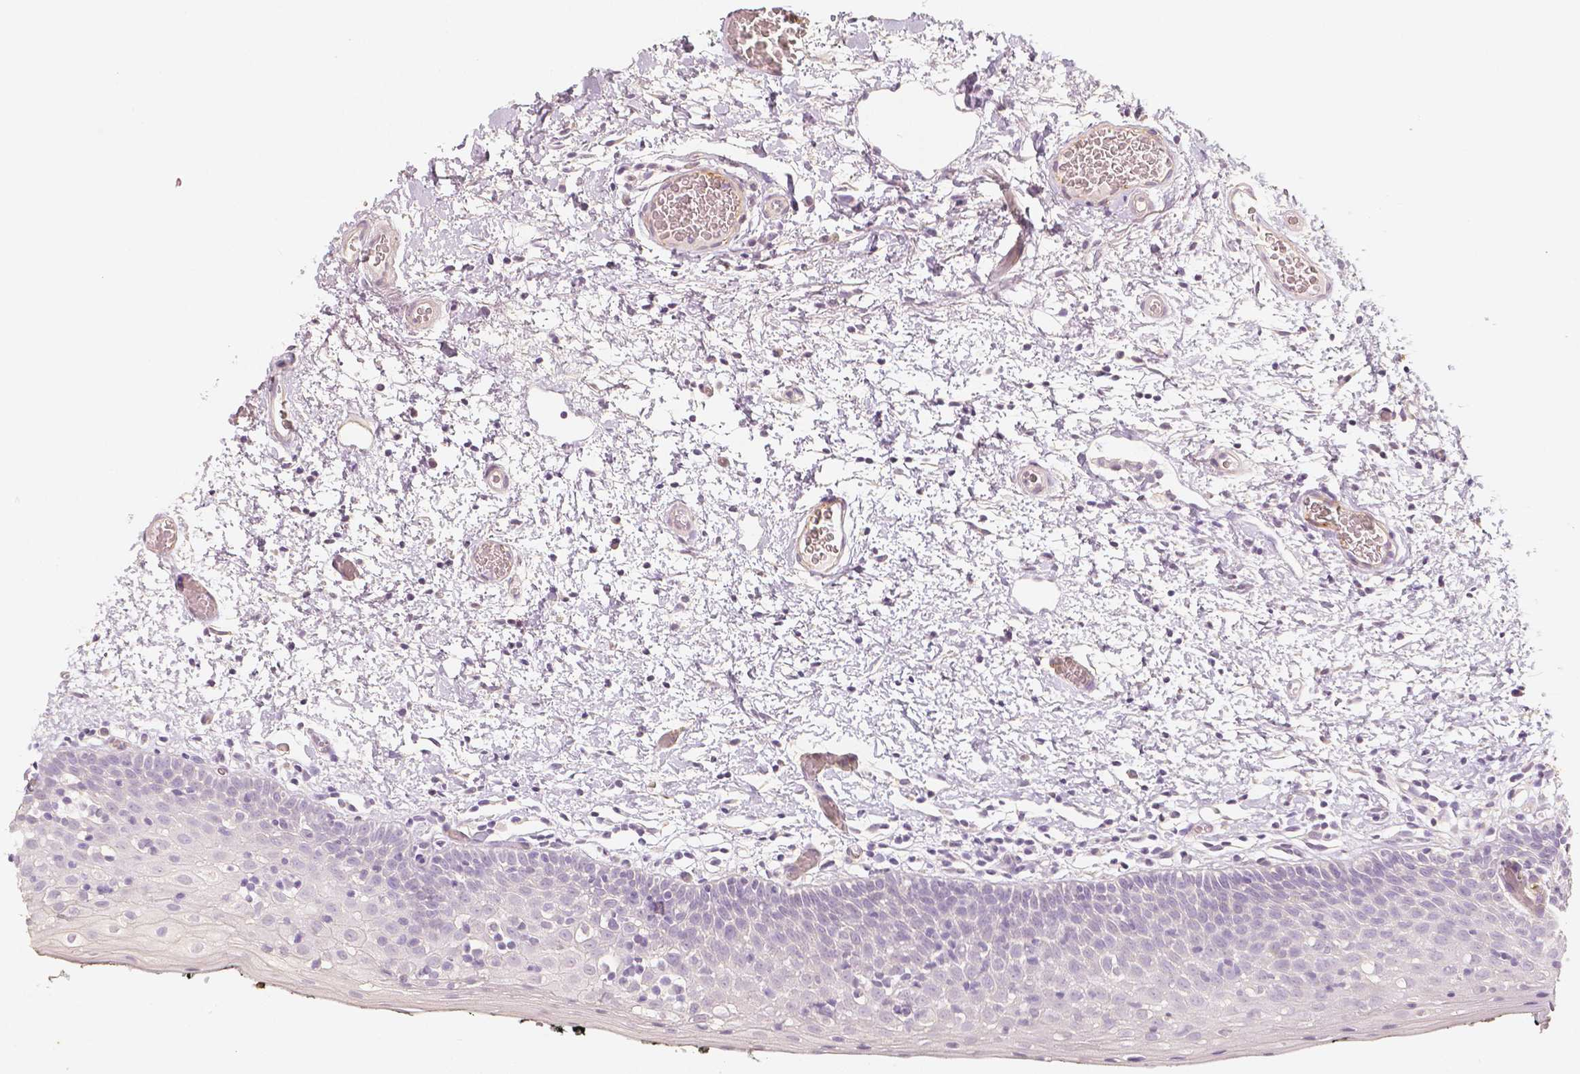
{"staining": {"intensity": "negative", "quantity": "none", "location": "none"}, "tissue": "oral mucosa", "cell_type": "Squamous epithelial cells", "image_type": "normal", "snomed": [{"axis": "morphology", "description": "Normal tissue, NOS"}, {"axis": "morphology", "description": "Squamous cell carcinoma, NOS"}, {"axis": "topography", "description": "Oral tissue"}, {"axis": "topography", "description": "Head-Neck"}], "caption": "Squamous epithelial cells are negative for protein expression in benign human oral mucosa.", "gene": "THY1", "patient": {"sex": "male", "age": 69}}